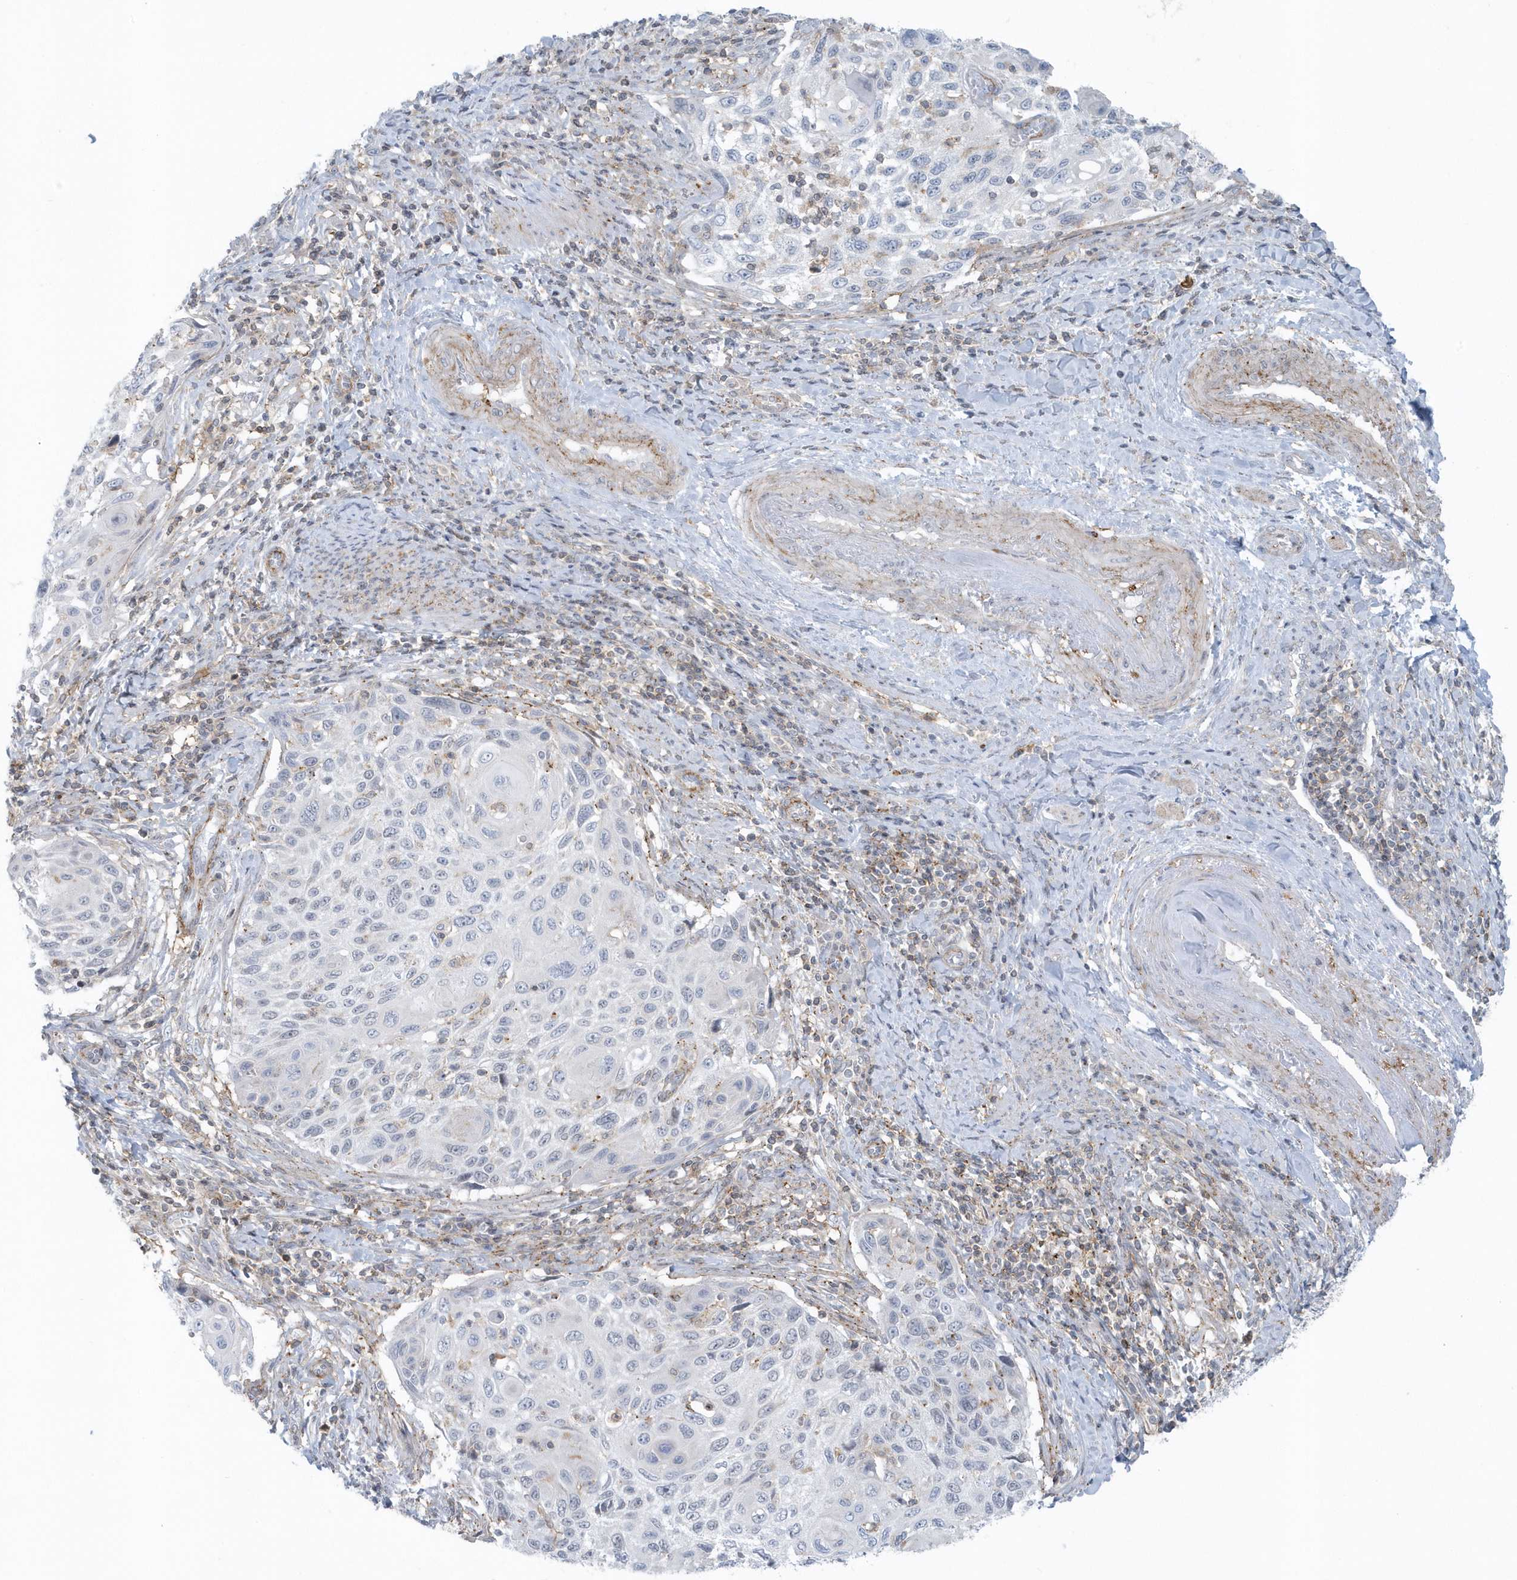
{"staining": {"intensity": "negative", "quantity": "none", "location": "none"}, "tissue": "cervical cancer", "cell_type": "Tumor cells", "image_type": "cancer", "snomed": [{"axis": "morphology", "description": "Squamous cell carcinoma, NOS"}, {"axis": "topography", "description": "Cervix"}], "caption": "Tumor cells are negative for protein expression in human cervical cancer (squamous cell carcinoma). (Brightfield microscopy of DAB (3,3'-diaminobenzidine) IHC at high magnification).", "gene": "CACNB2", "patient": {"sex": "female", "age": 70}}